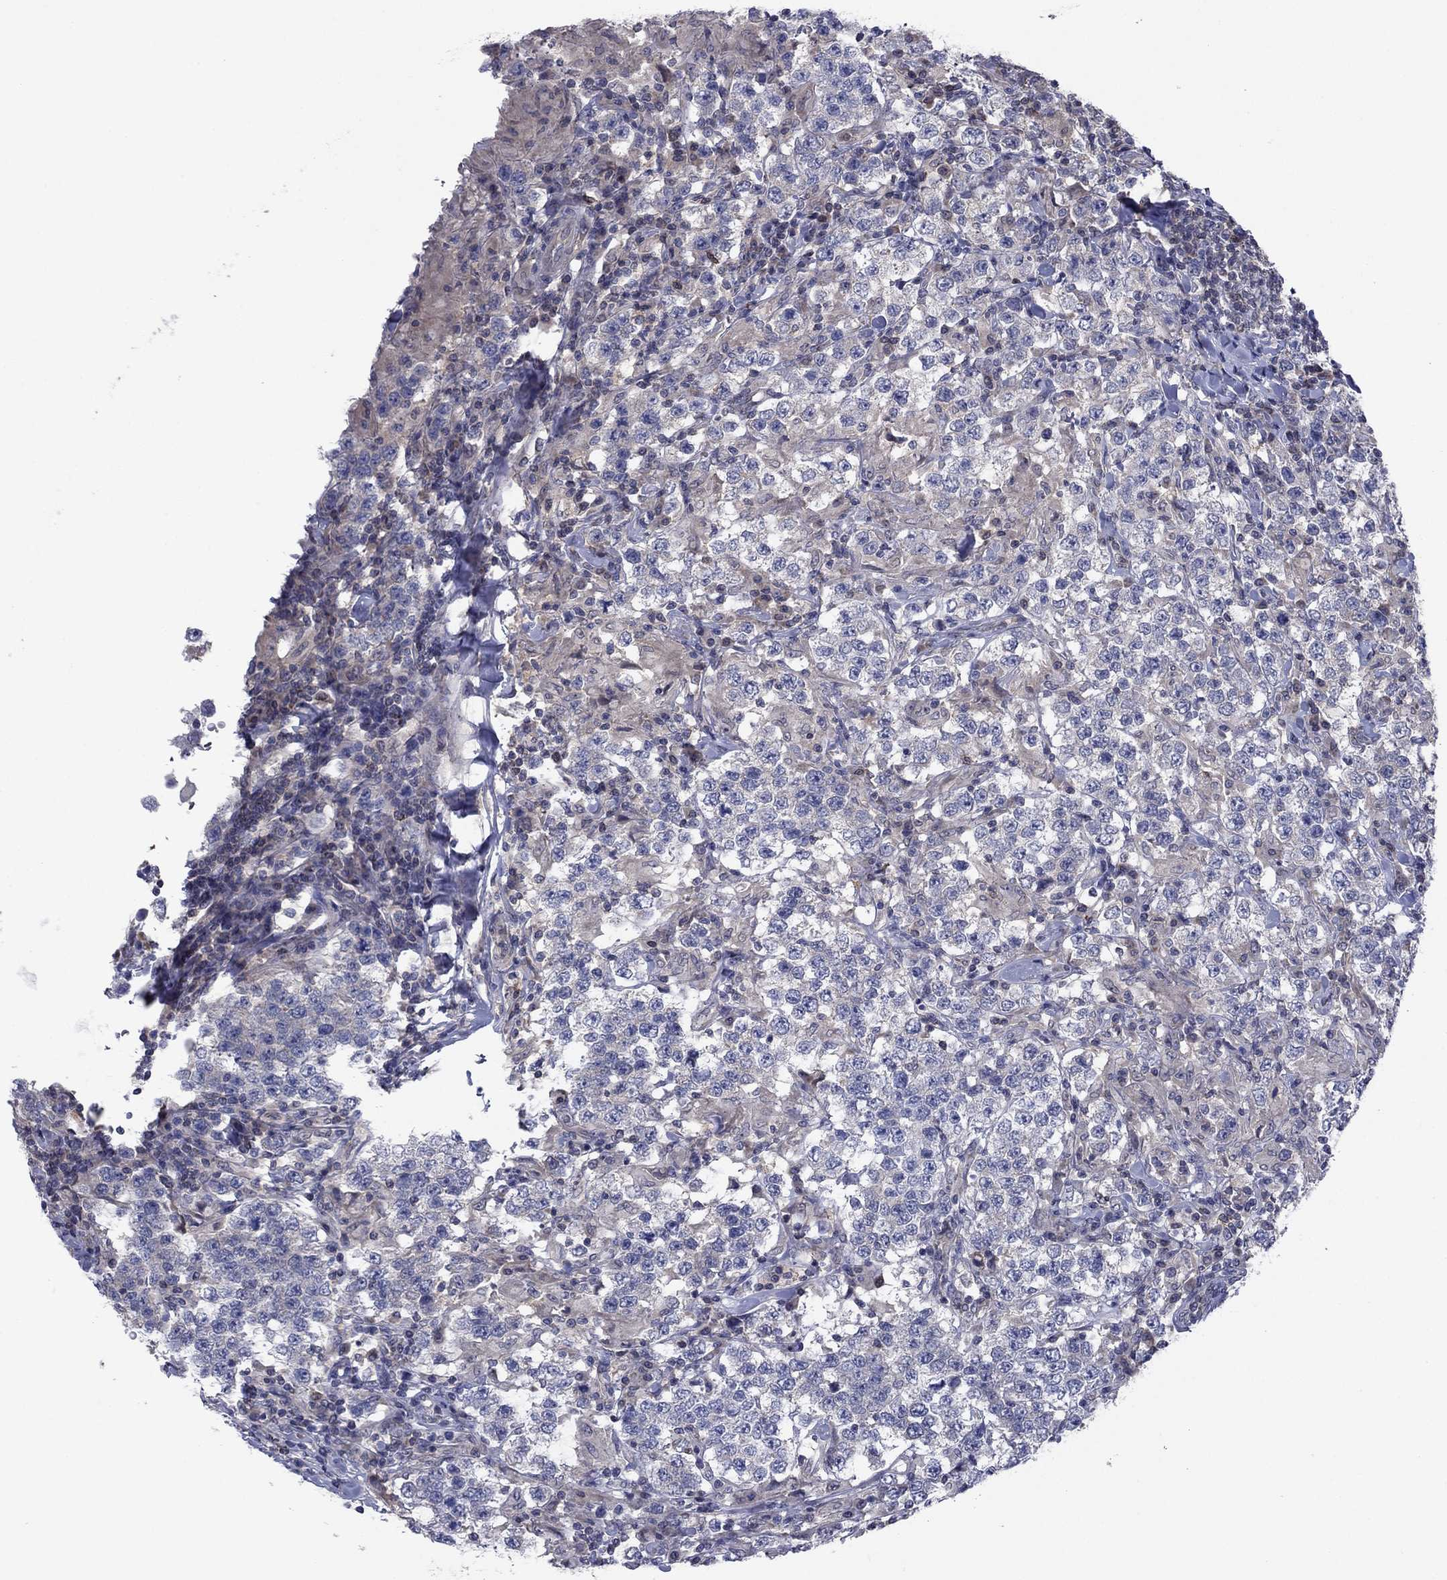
{"staining": {"intensity": "moderate", "quantity": "<25%", "location": "cytoplasmic/membranous"}, "tissue": "testis cancer", "cell_type": "Tumor cells", "image_type": "cancer", "snomed": [{"axis": "morphology", "description": "Seminoma, NOS"}, {"axis": "morphology", "description": "Carcinoma, Embryonal, NOS"}, {"axis": "topography", "description": "Testis"}], "caption": "Tumor cells show low levels of moderate cytoplasmic/membranous expression in about <25% of cells in human testis embryonal carcinoma.", "gene": "GRHPR", "patient": {"sex": "male", "age": 41}}